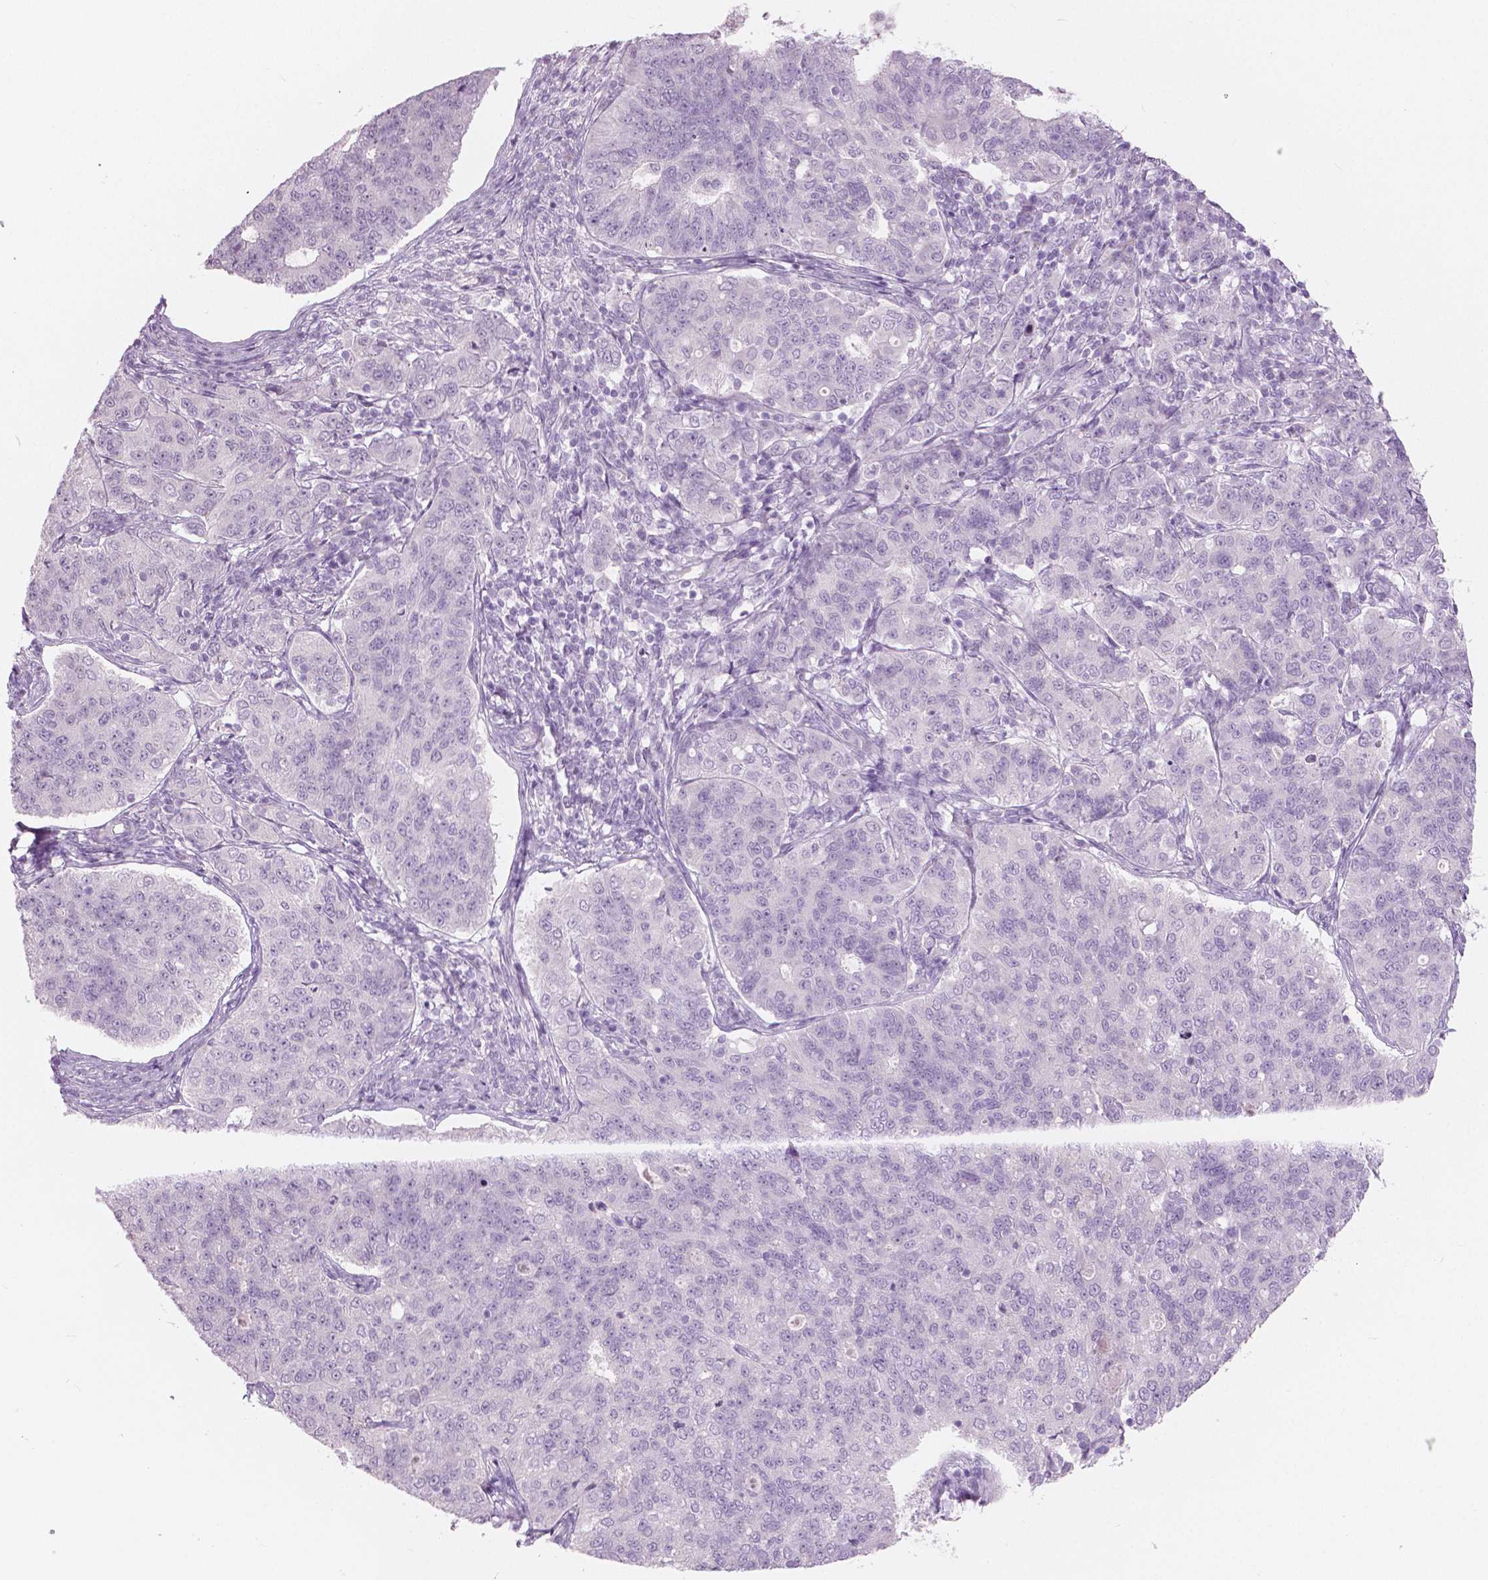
{"staining": {"intensity": "negative", "quantity": "none", "location": "none"}, "tissue": "endometrial cancer", "cell_type": "Tumor cells", "image_type": "cancer", "snomed": [{"axis": "morphology", "description": "Adenocarcinoma, NOS"}, {"axis": "topography", "description": "Endometrium"}], "caption": "Tumor cells show no significant protein expression in endometrial adenocarcinoma.", "gene": "A4GNT", "patient": {"sex": "female", "age": 43}}